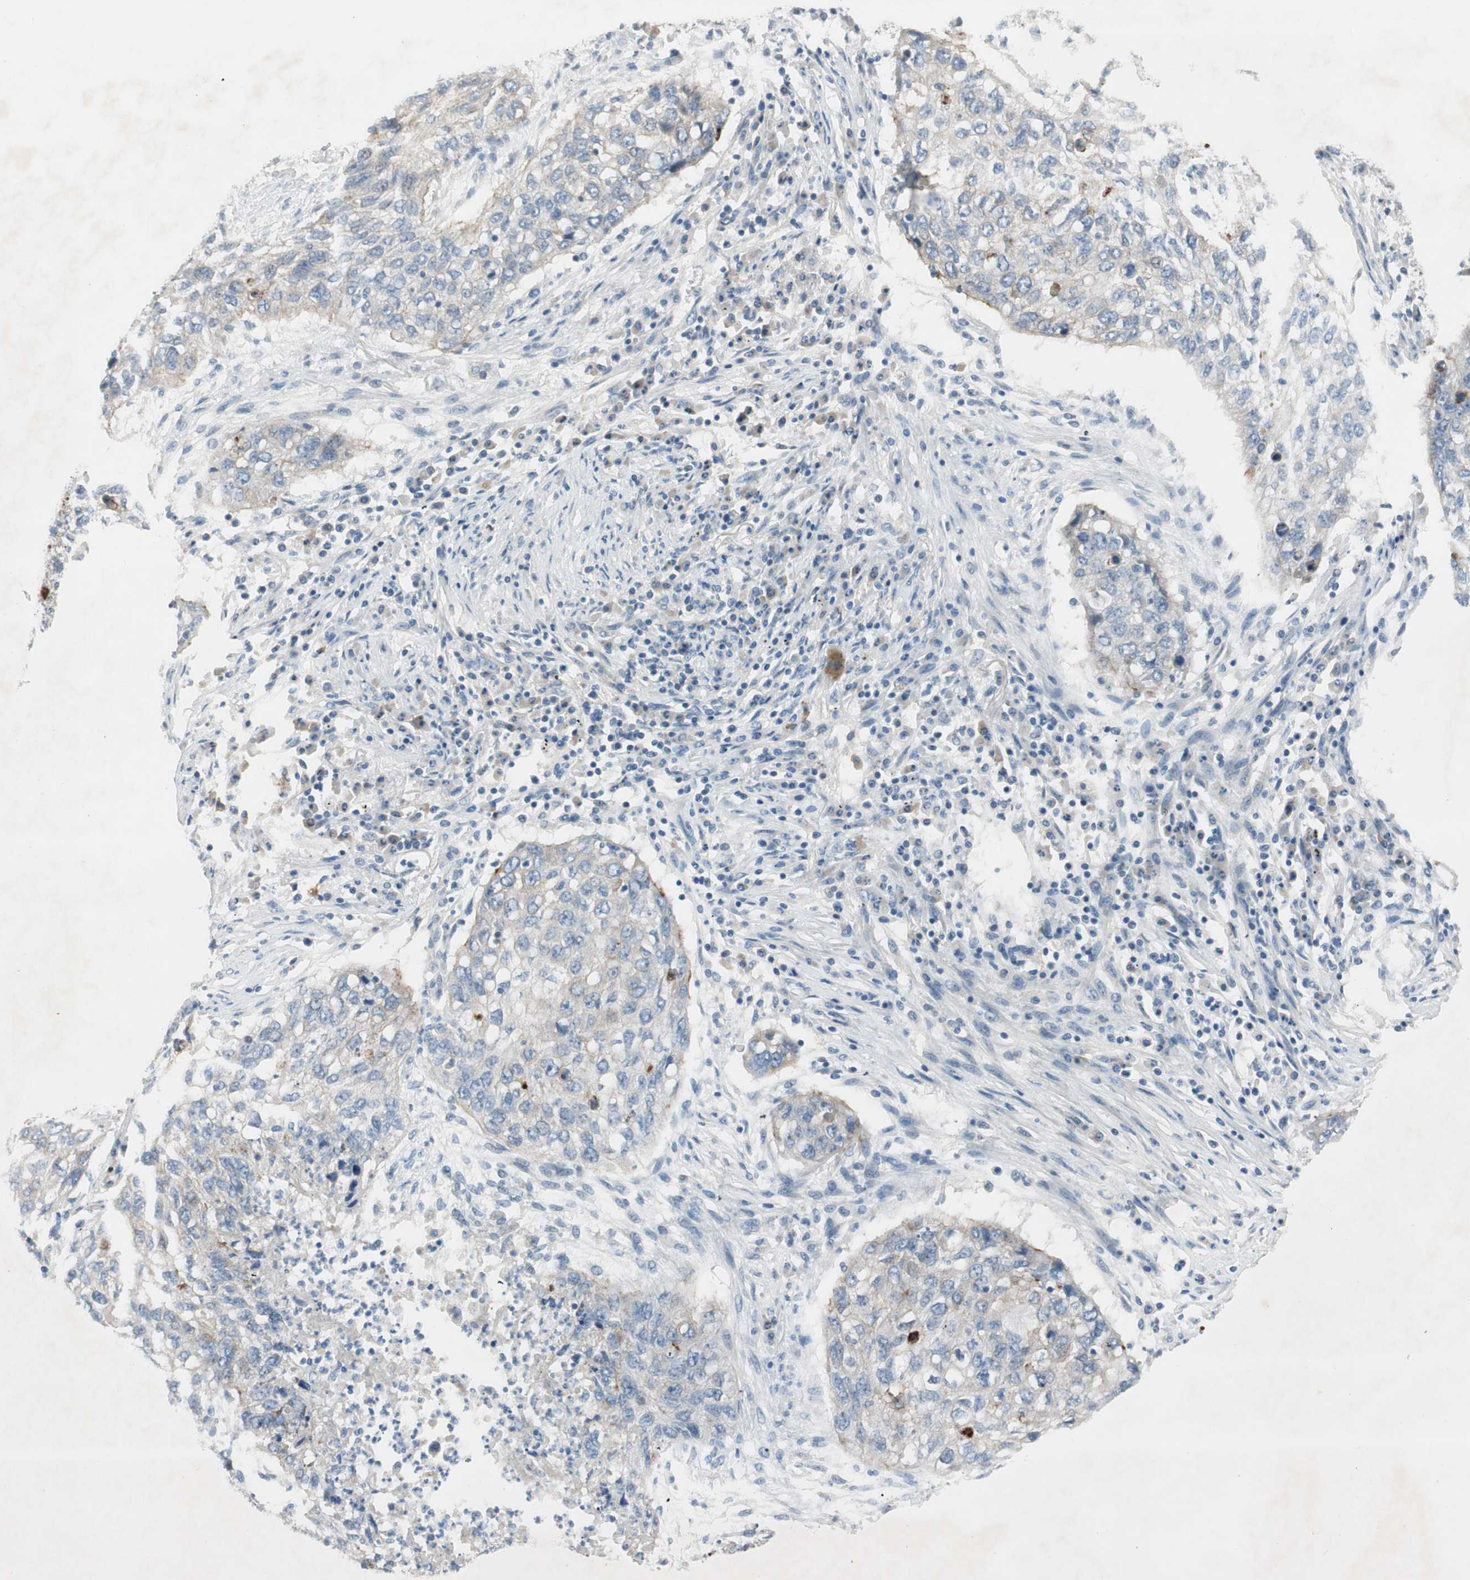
{"staining": {"intensity": "negative", "quantity": "none", "location": "none"}, "tissue": "lung cancer", "cell_type": "Tumor cells", "image_type": "cancer", "snomed": [{"axis": "morphology", "description": "Squamous cell carcinoma, NOS"}, {"axis": "topography", "description": "Lung"}], "caption": "Protein analysis of lung cancer exhibits no significant staining in tumor cells. Brightfield microscopy of IHC stained with DAB (3,3'-diaminobenzidine) (brown) and hematoxylin (blue), captured at high magnification.", "gene": "PRRG4", "patient": {"sex": "female", "age": 63}}